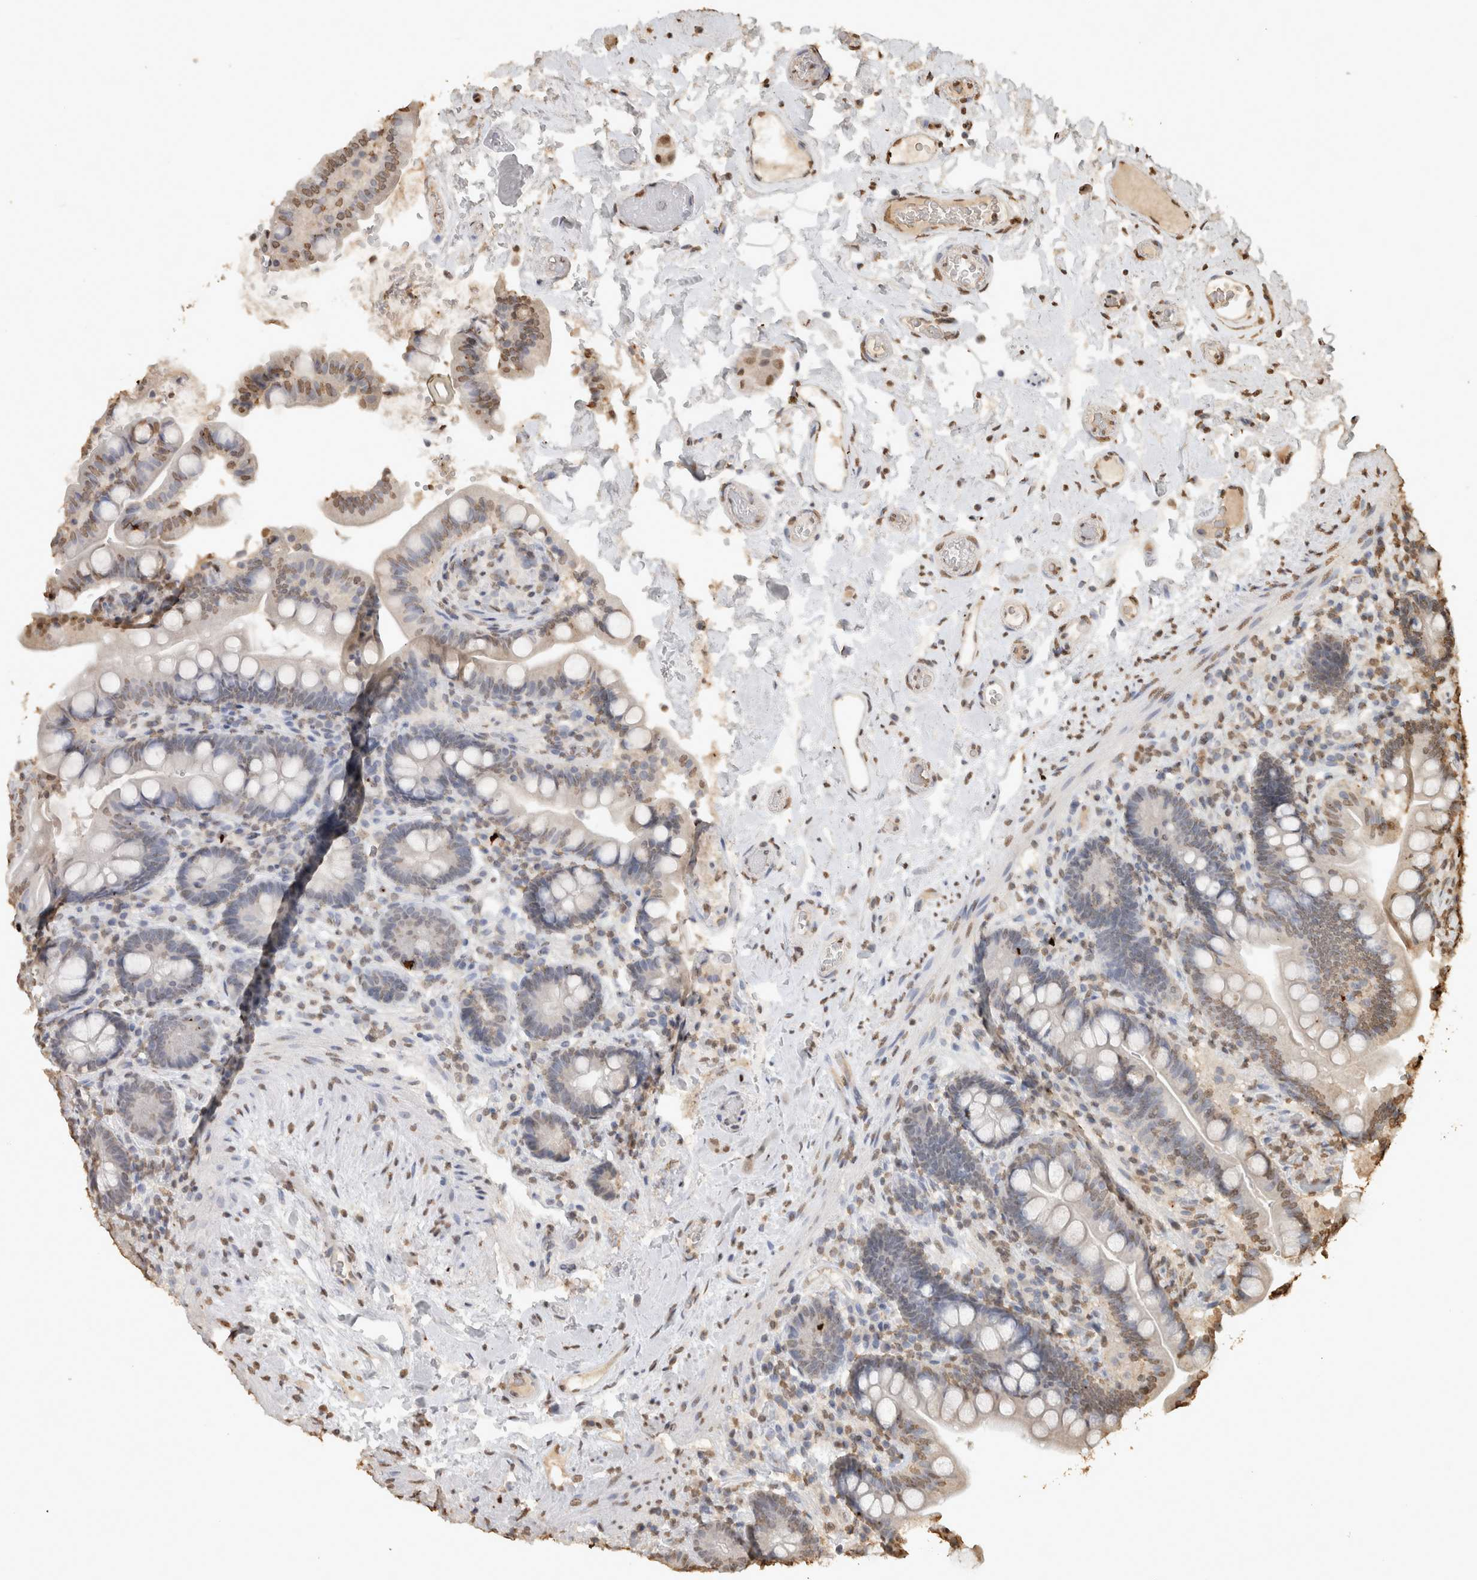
{"staining": {"intensity": "moderate", "quantity": ">75%", "location": "nuclear"}, "tissue": "colon", "cell_type": "Endothelial cells", "image_type": "normal", "snomed": [{"axis": "morphology", "description": "Normal tissue, NOS"}, {"axis": "topography", "description": "Smooth muscle"}, {"axis": "topography", "description": "Colon"}], "caption": "IHC staining of normal colon, which reveals medium levels of moderate nuclear expression in approximately >75% of endothelial cells indicating moderate nuclear protein expression. The staining was performed using DAB (3,3'-diaminobenzidine) (brown) for protein detection and nuclei were counterstained in hematoxylin (blue).", "gene": "HAND2", "patient": {"sex": "male", "age": 73}}